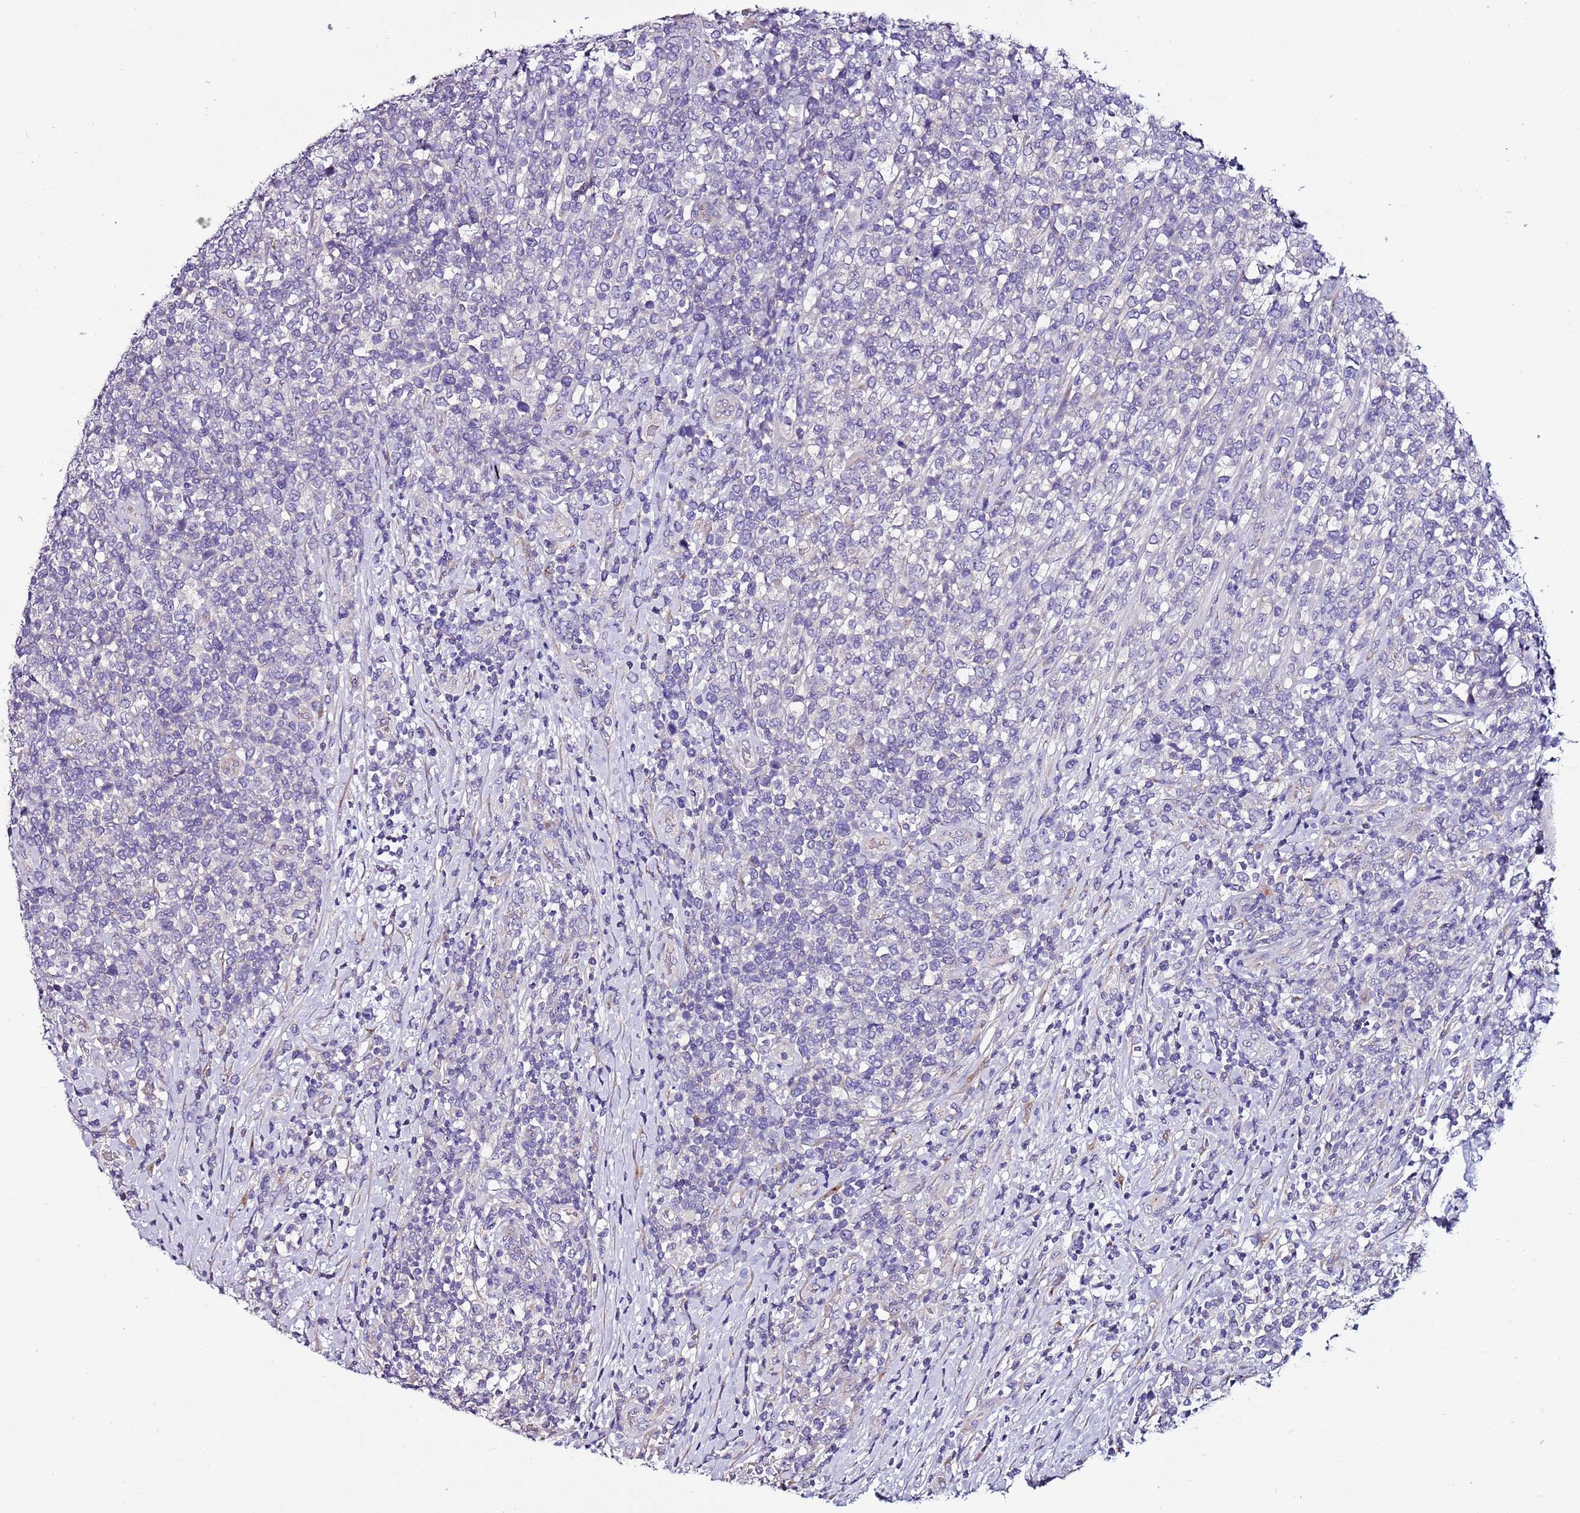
{"staining": {"intensity": "negative", "quantity": "none", "location": "none"}, "tissue": "lymphoma", "cell_type": "Tumor cells", "image_type": "cancer", "snomed": [{"axis": "morphology", "description": "Malignant lymphoma, non-Hodgkin's type, High grade"}, {"axis": "topography", "description": "Soft tissue"}], "caption": "Immunohistochemistry (IHC) of human malignant lymphoma, non-Hodgkin's type (high-grade) displays no staining in tumor cells.", "gene": "FAM20A", "patient": {"sex": "female", "age": 56}}